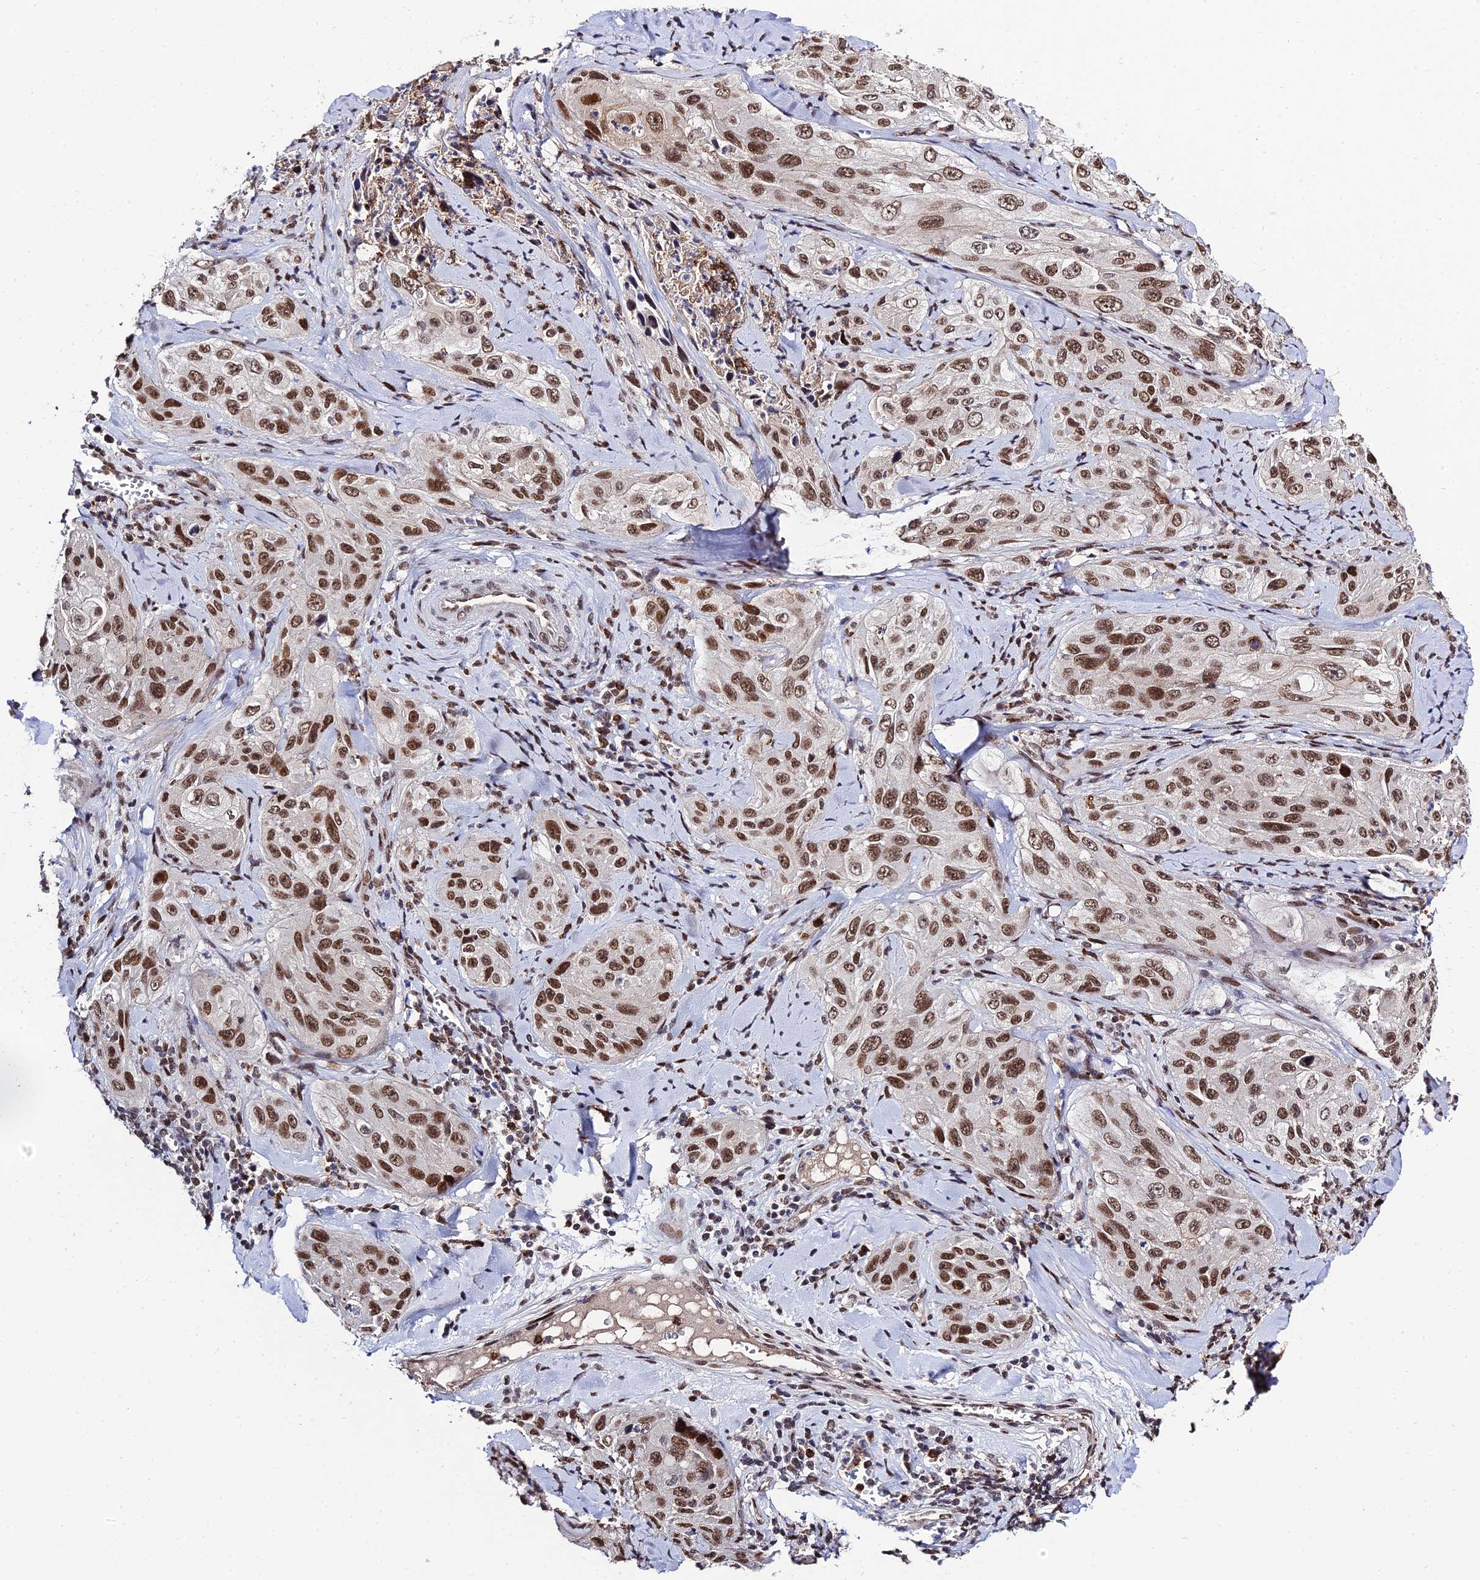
{"staining": {"intensity": "moderate", "quantity": ">75%", "location": "nuclear"}, "tissue": "cervical cancer", "cell_type": "Tumor cells", "image_type": "cancer", "snomed": [{"axis": "morphology", "description": "Squamous cell carcinoma, NOS"}, {"axis": "topography", "description": "Cervix"}], "caption": "Brown immunohistochemical staining in cervical cancer exhibits moderate nuclear expression in approximately >75% of tumor cells.", "gene": "SYT15", "patient": {"sex": "female", "age": 42}}